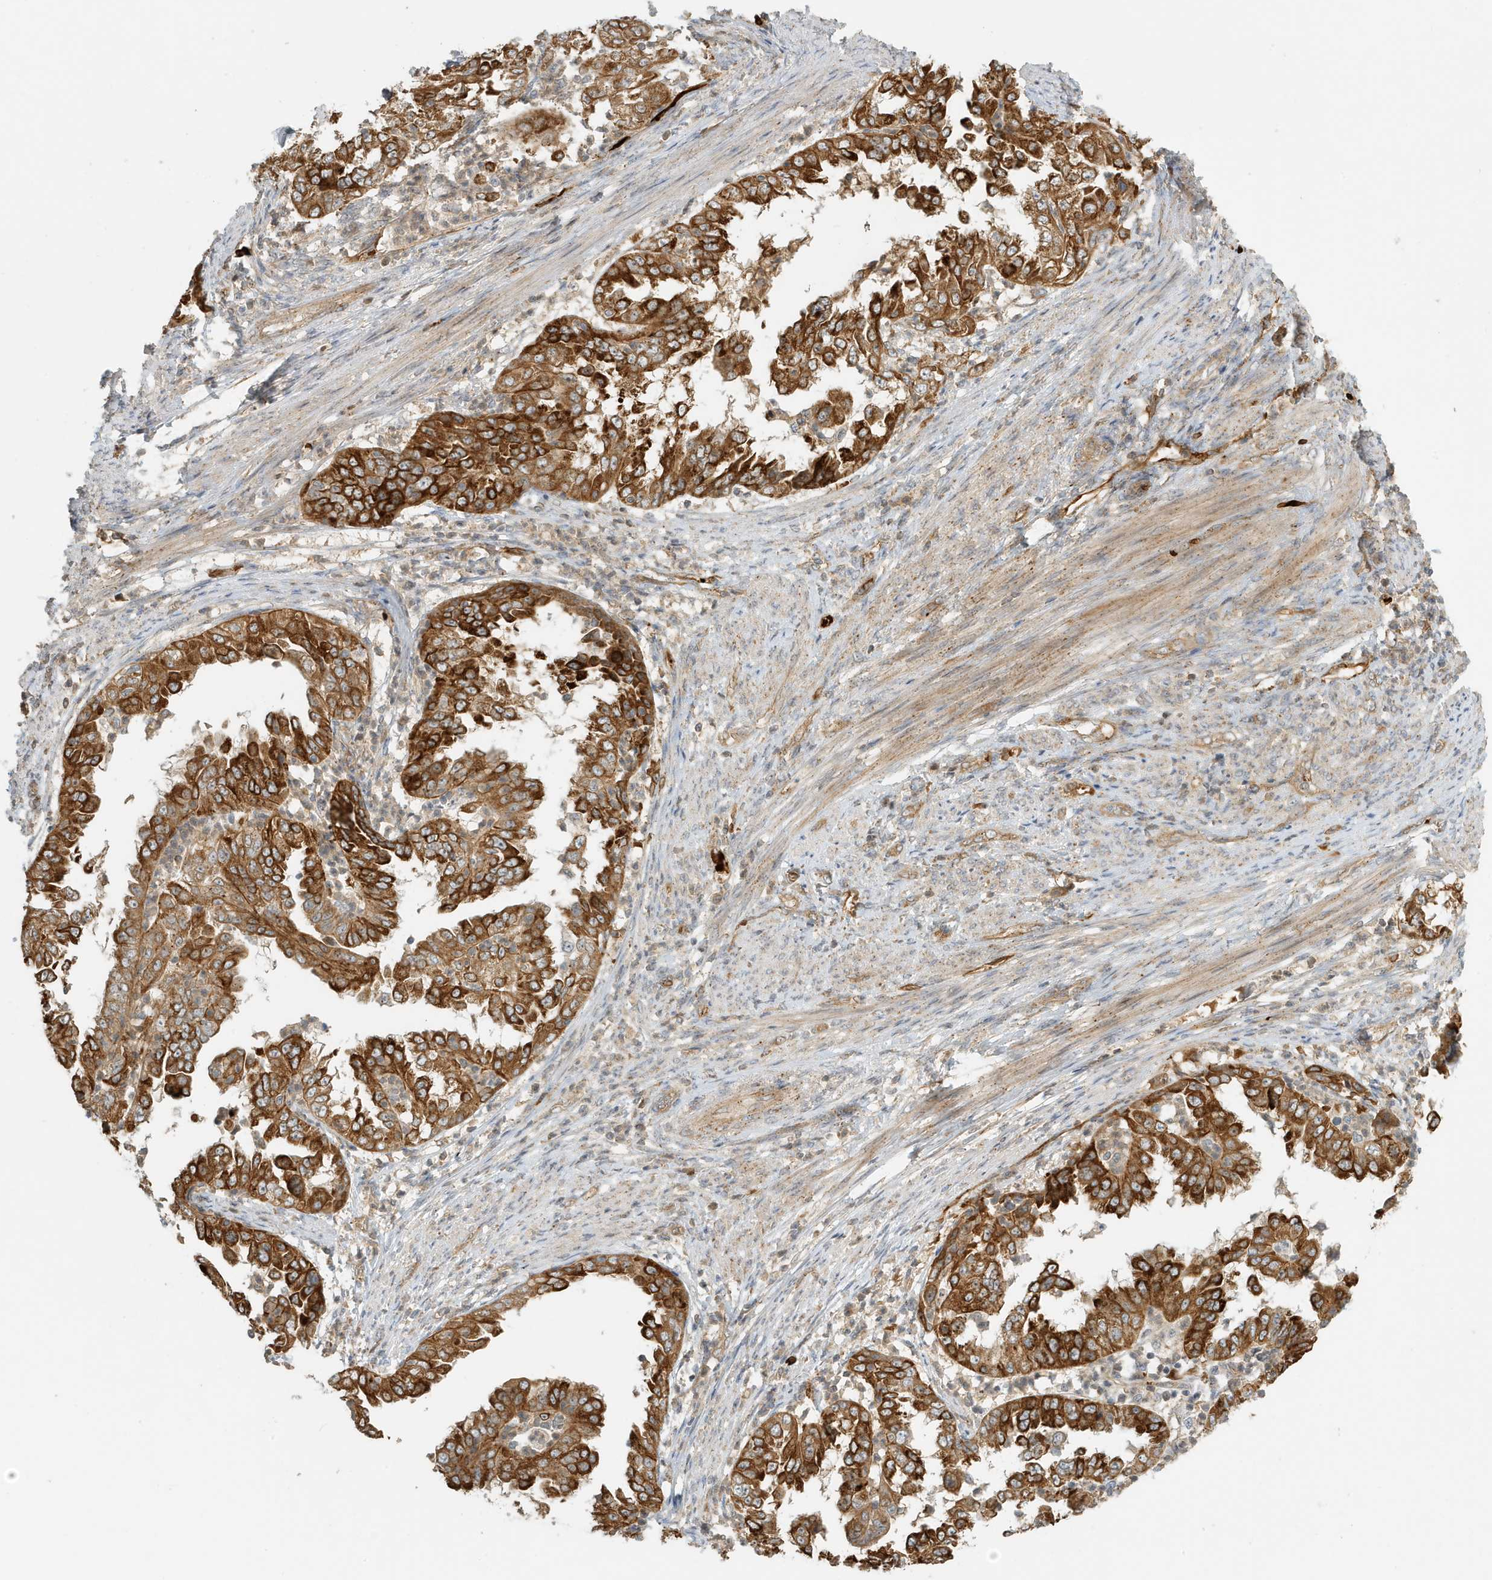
{"staining": {"intensity": "strong", "quantity": ">75%", "location": "cytoplasmic/membranous"}, "tissue": "endometrial cancer", "cell_type": "Tumor cells", "image_type": "cancer", "snomed": [{"axis": "morphology", "description": "Adenocarcinoma, NOS"}, {"axis": "topography", "description": "Endometrium"}], "caption": "A brown stain shows strong cytoplasmic/membranous expression of a protein in endometrial cancer (adenocarcinoma) tumor cells.", "gene": "FYCO1", "patient": {"sex": "female", "age": 85}}